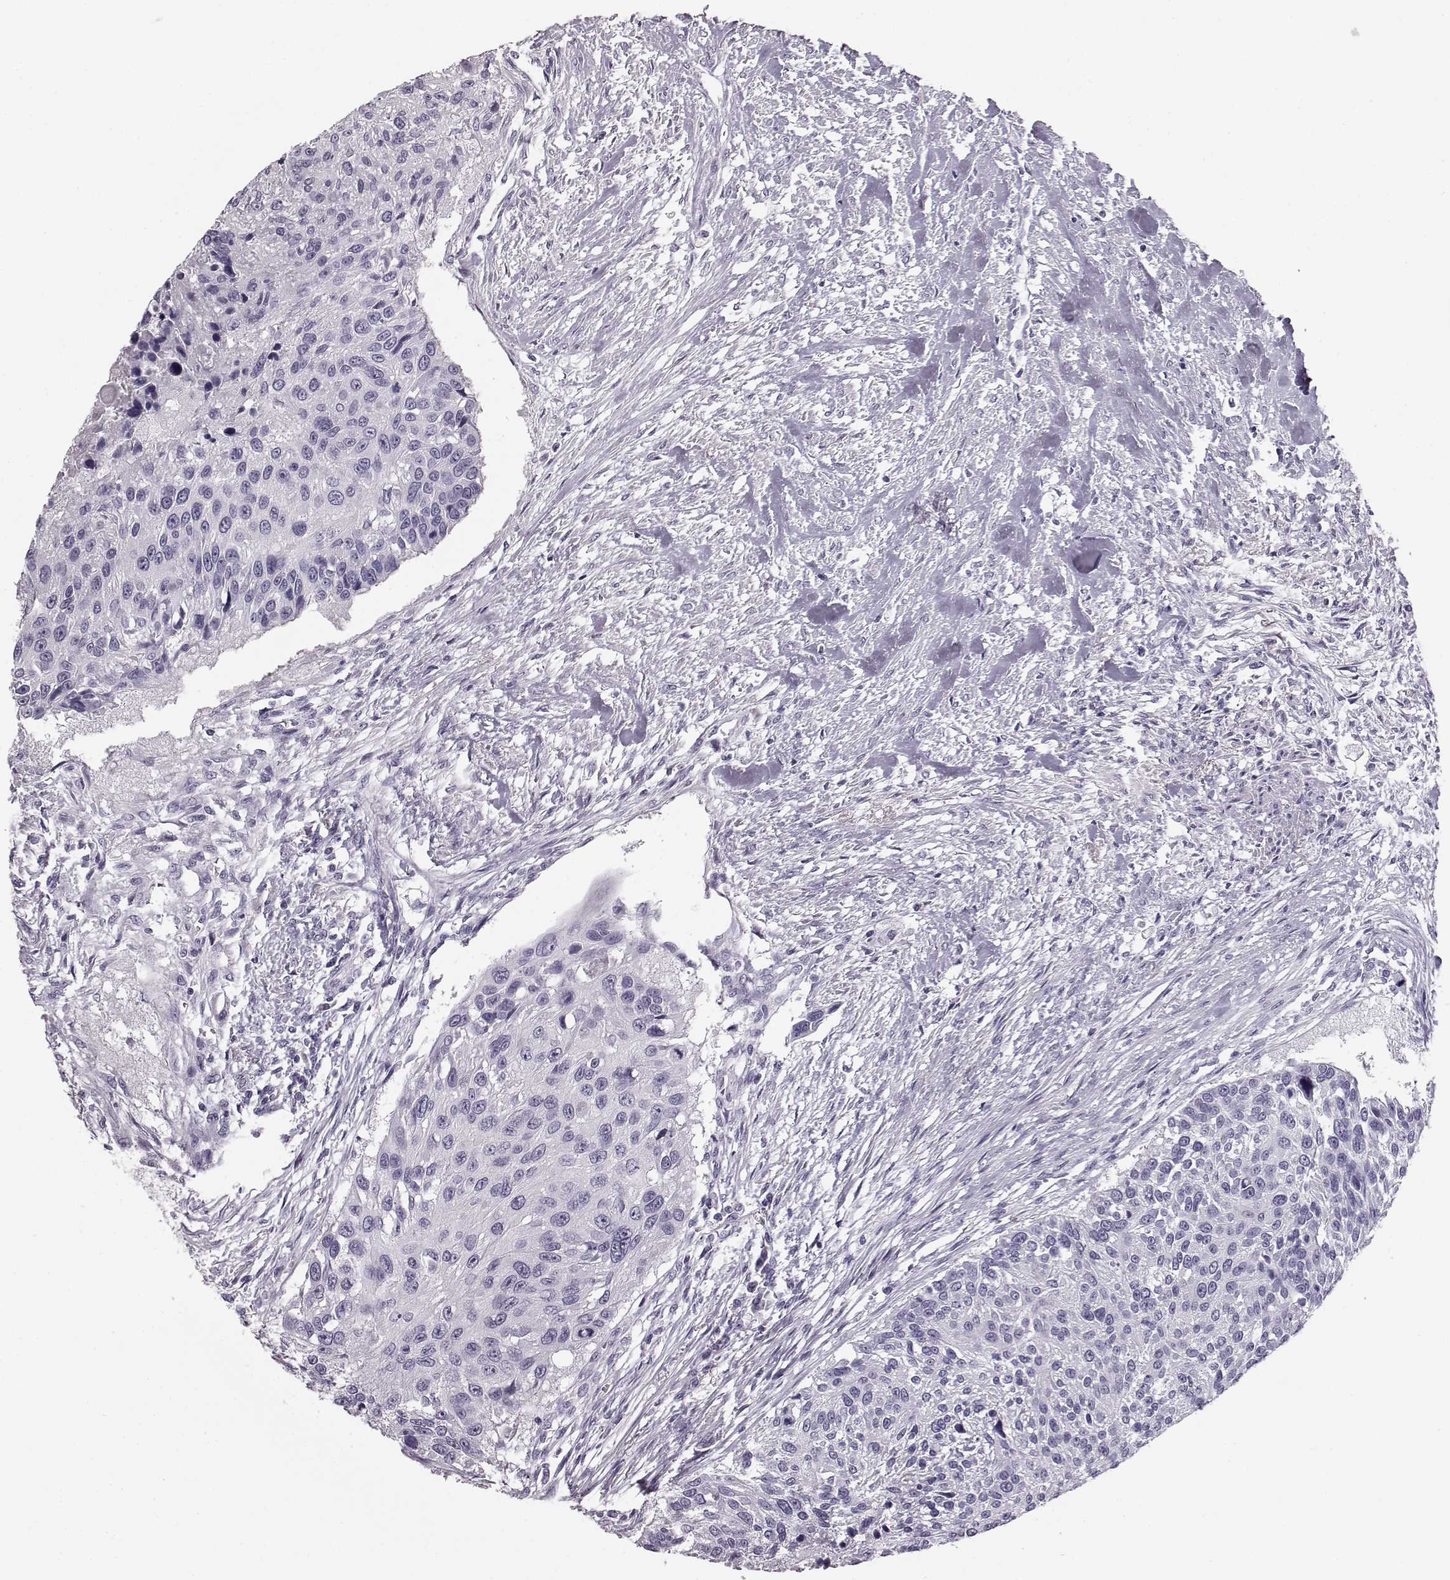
{"staining": {"intensity": "negative", "quantity": "none", "location": "none"}, "tissue": "urothelial cancer", "cell_type": "Tumor cells", "image_type": "cancer", "snomed": [{"axis": "morphology", "description": "Urothelial carcinoma, NOS"}, {"axis": "topography", "description": "Urinary bladder"}], "caption": "Immunohistochemical staining of urothelial cancer displays no significant positivity in tumor cells. The staining was performed using DAB (3,3'-diaminobenzidine) to visualize the protein expression in brown, while the nuclei were stained in blue with hematoxylin (Magnification: 20x).", "gene": "BFSP2", "patient": {"sex": "male", "age": 55}}